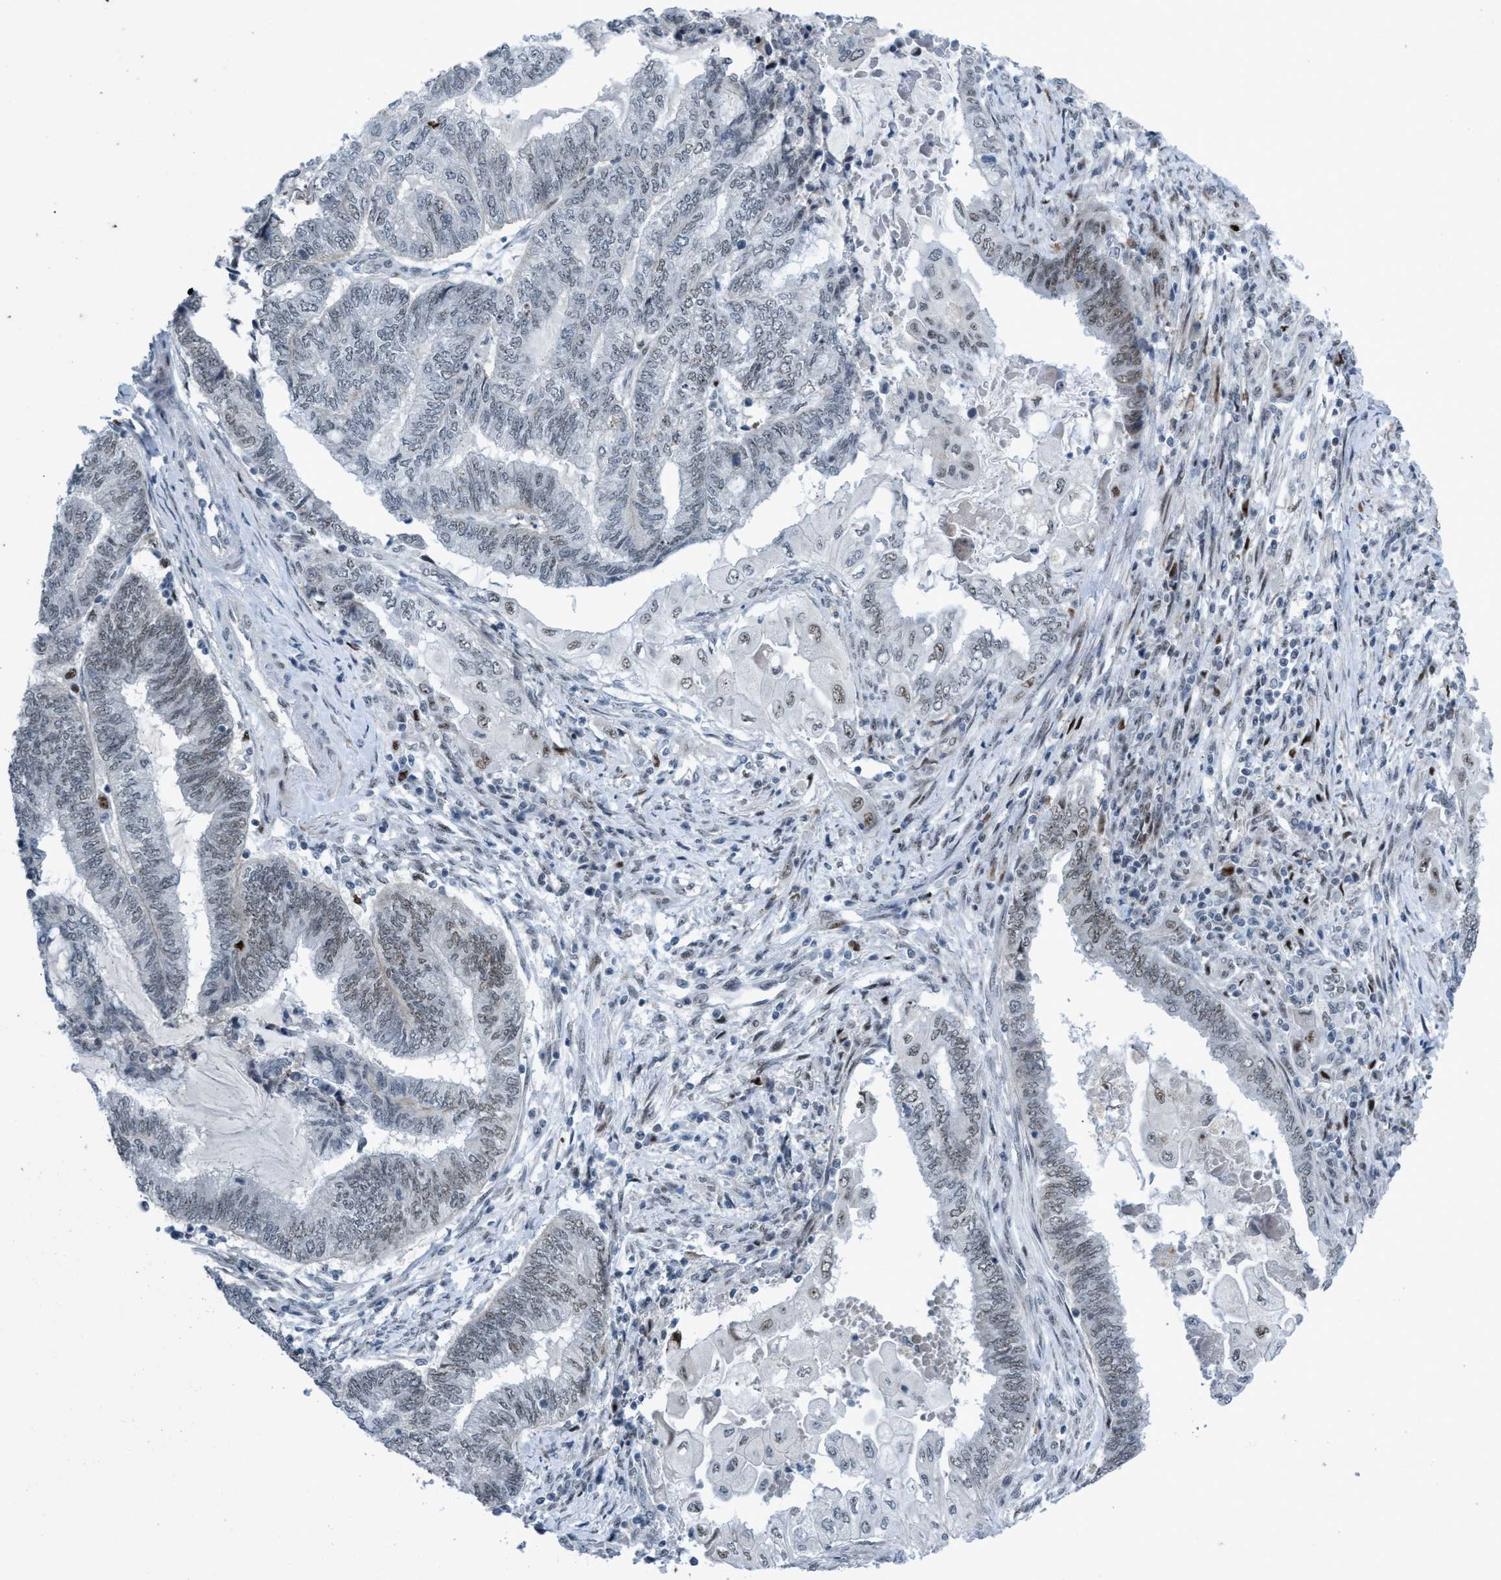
{"staining": {"intensity": "negative", "quantity": "none", "location": "none"}, "tissue": "endometrial cancer", "cell_type": "Tumor cells", "image_type": "cancer", "snomed": [{"axis": "morphology", "description": "Adenocarcinoma, NOS"}, {"axis": "topography", "description": "Uterus"}, {"axis": "topography", "description": "Endometrium"}], "caption": "Photomicrograph shows no significant protein positivity in tumor cells of adenocarcinoma (endometrial).", "gene": "CWC27", "patient": {"sex": "female", "age": 70}}